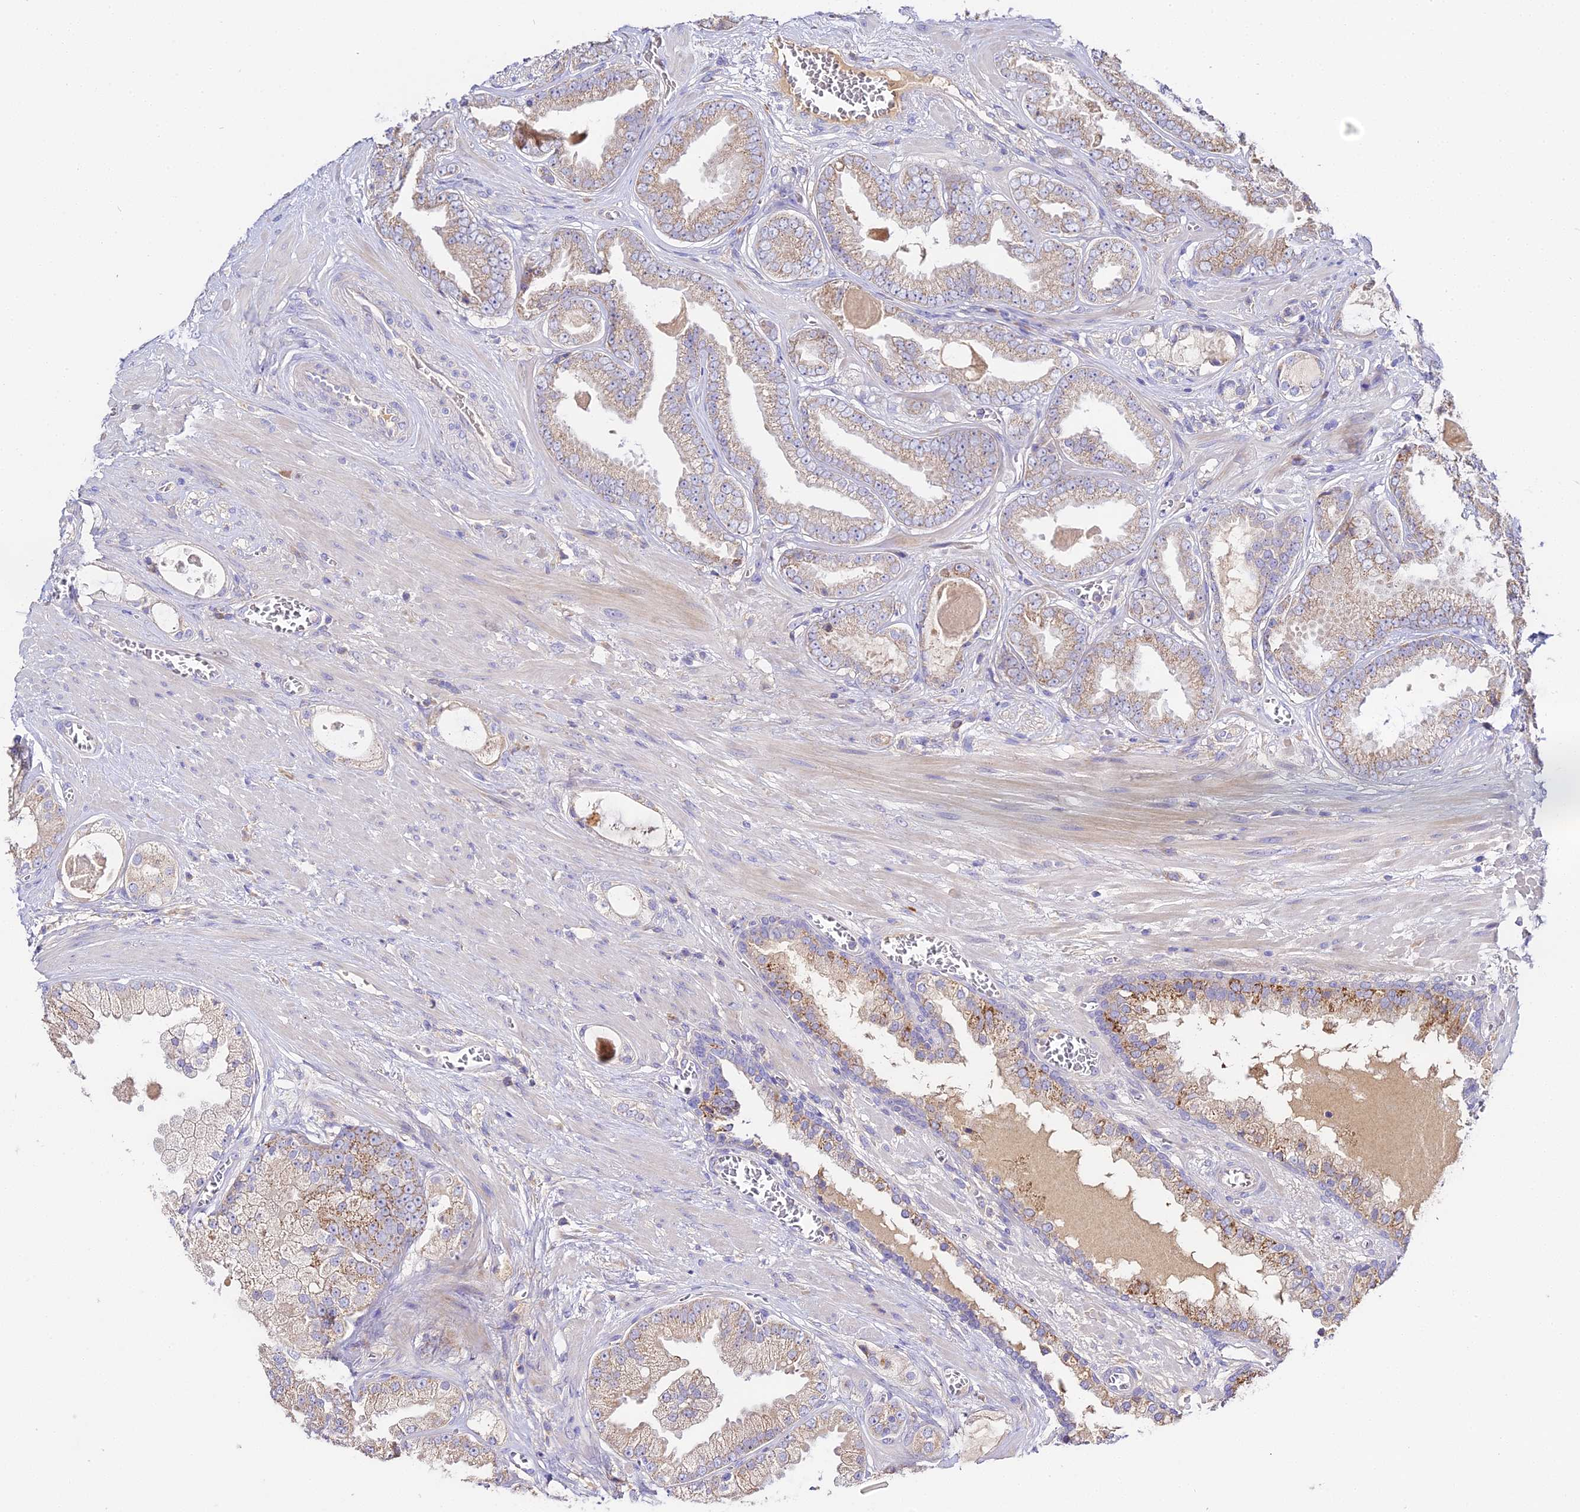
{"staining": {"intensity": "moderate", "quantity": "25%-75%", "location": "cytoplasmic/membranous"}, "tissue": "prostate cancer", "cell_type": "Tumor cells", "image_type": "cancer", "snomed": [{"axis": "morphology", "description": "Adenocarcinoma, Low grade"}, {"axis": "topography", "description": "Prostate"}], "caption": "Prostate adenocarcinoma (low-grade) tissue shows moderate cytoplasmic/membranous positivity in approximately 25%-75% of tumor cells, visualized by immunohistochemistry.", "gene": "SCX", "patient": {"sex": "male", "age": 57}}